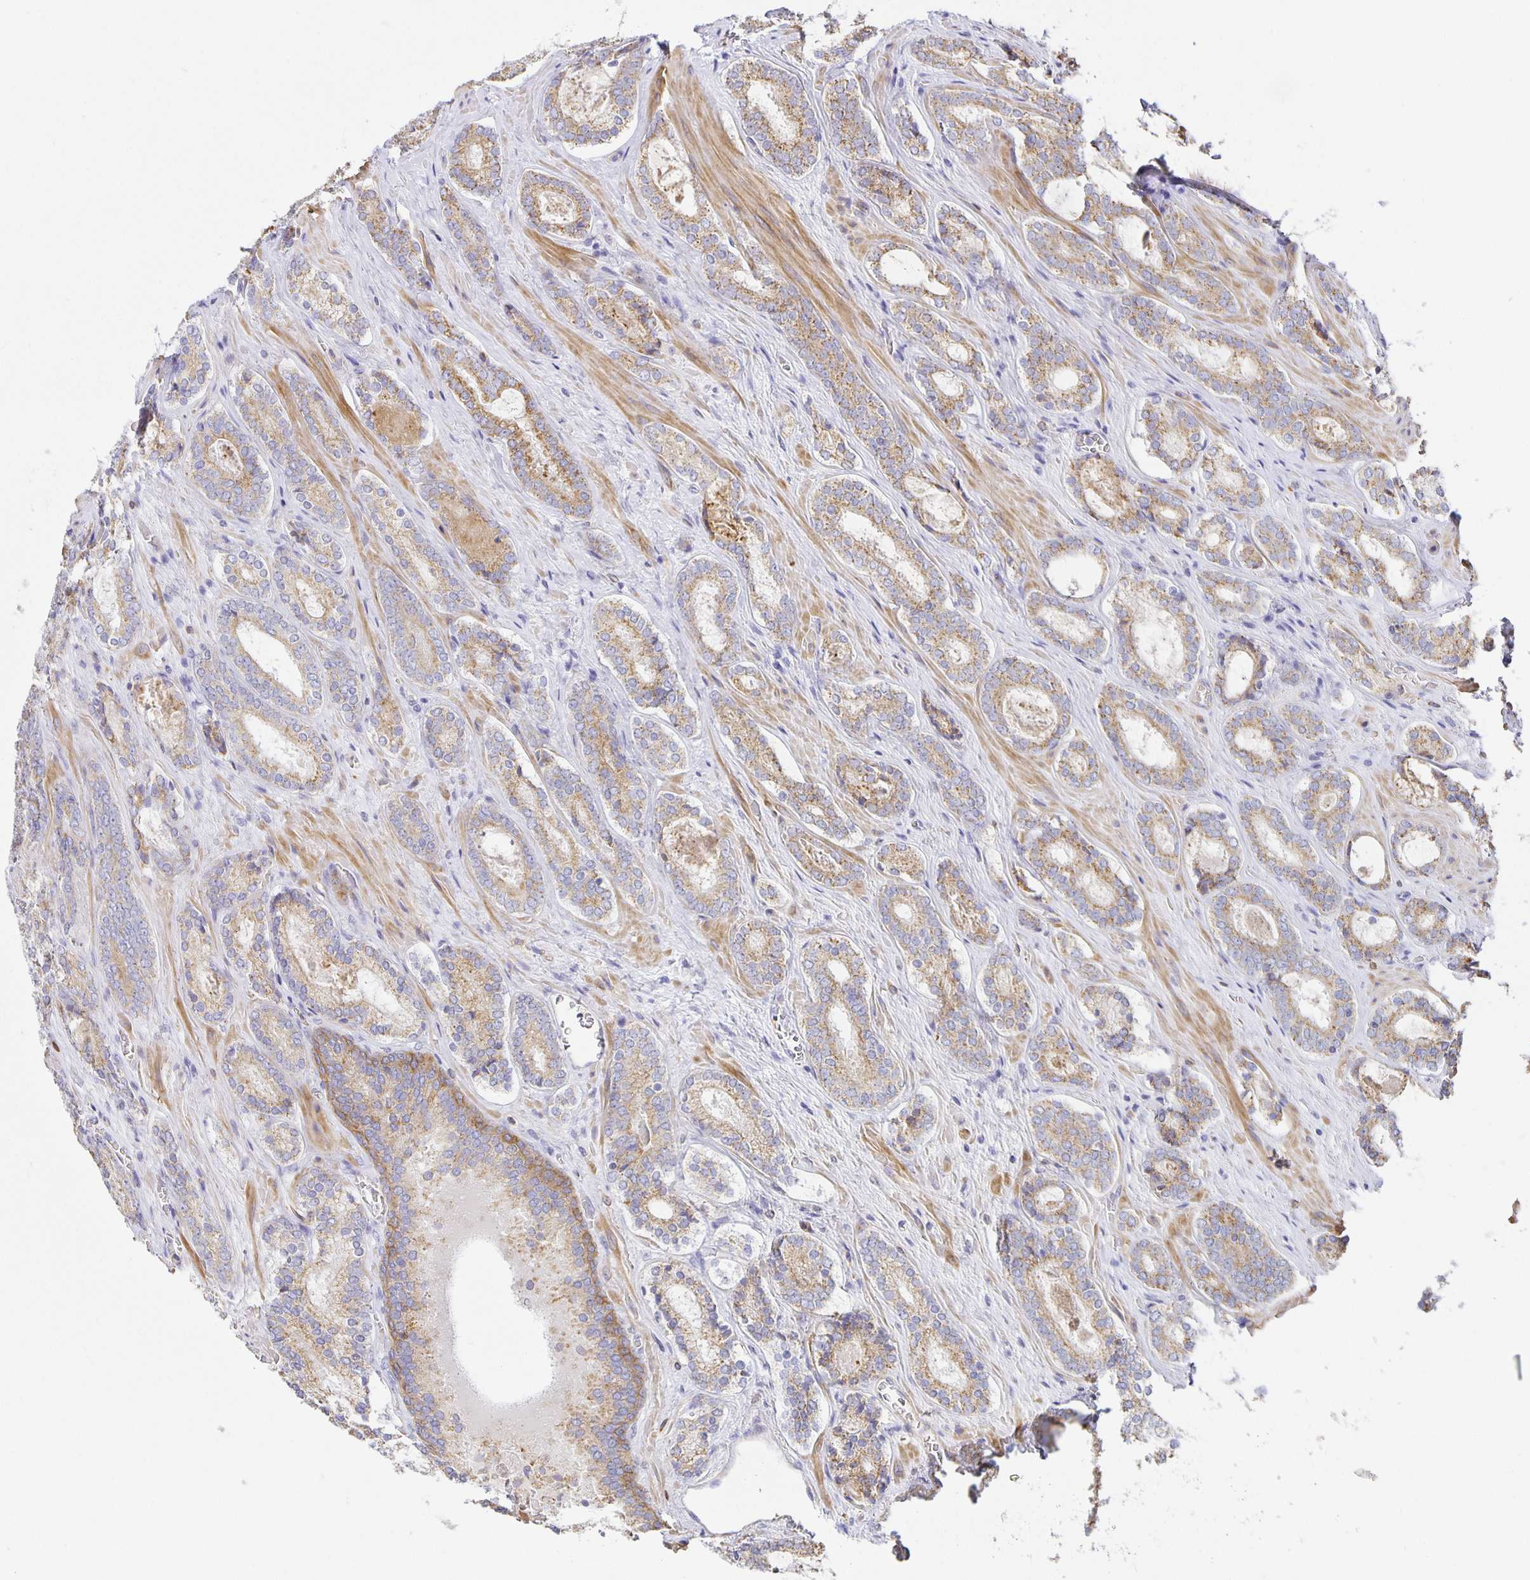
{"staining": {"intensity": "moderate", "quantity": ">75%", "location": "cytoplasmic/membranous"}, "tissue": "prostate cancer", "cell_type": "Tumor cells", "image_type": "cancer", "snomed": [{"axis": "morphology", "description": "Adenocarcinoma, Low grade"}, {"axis": "topography", "description": "Prostate"}], "caption": "Immunohistochemical staining of prostate cancer (low-grade adenocarcinoma) exhibits moderate cytoplasmic/membranous protein positivity in approximately >75% of tumor cells.", "gene": "FLRT3", "patient": {"sex": "male", "age": 62}}